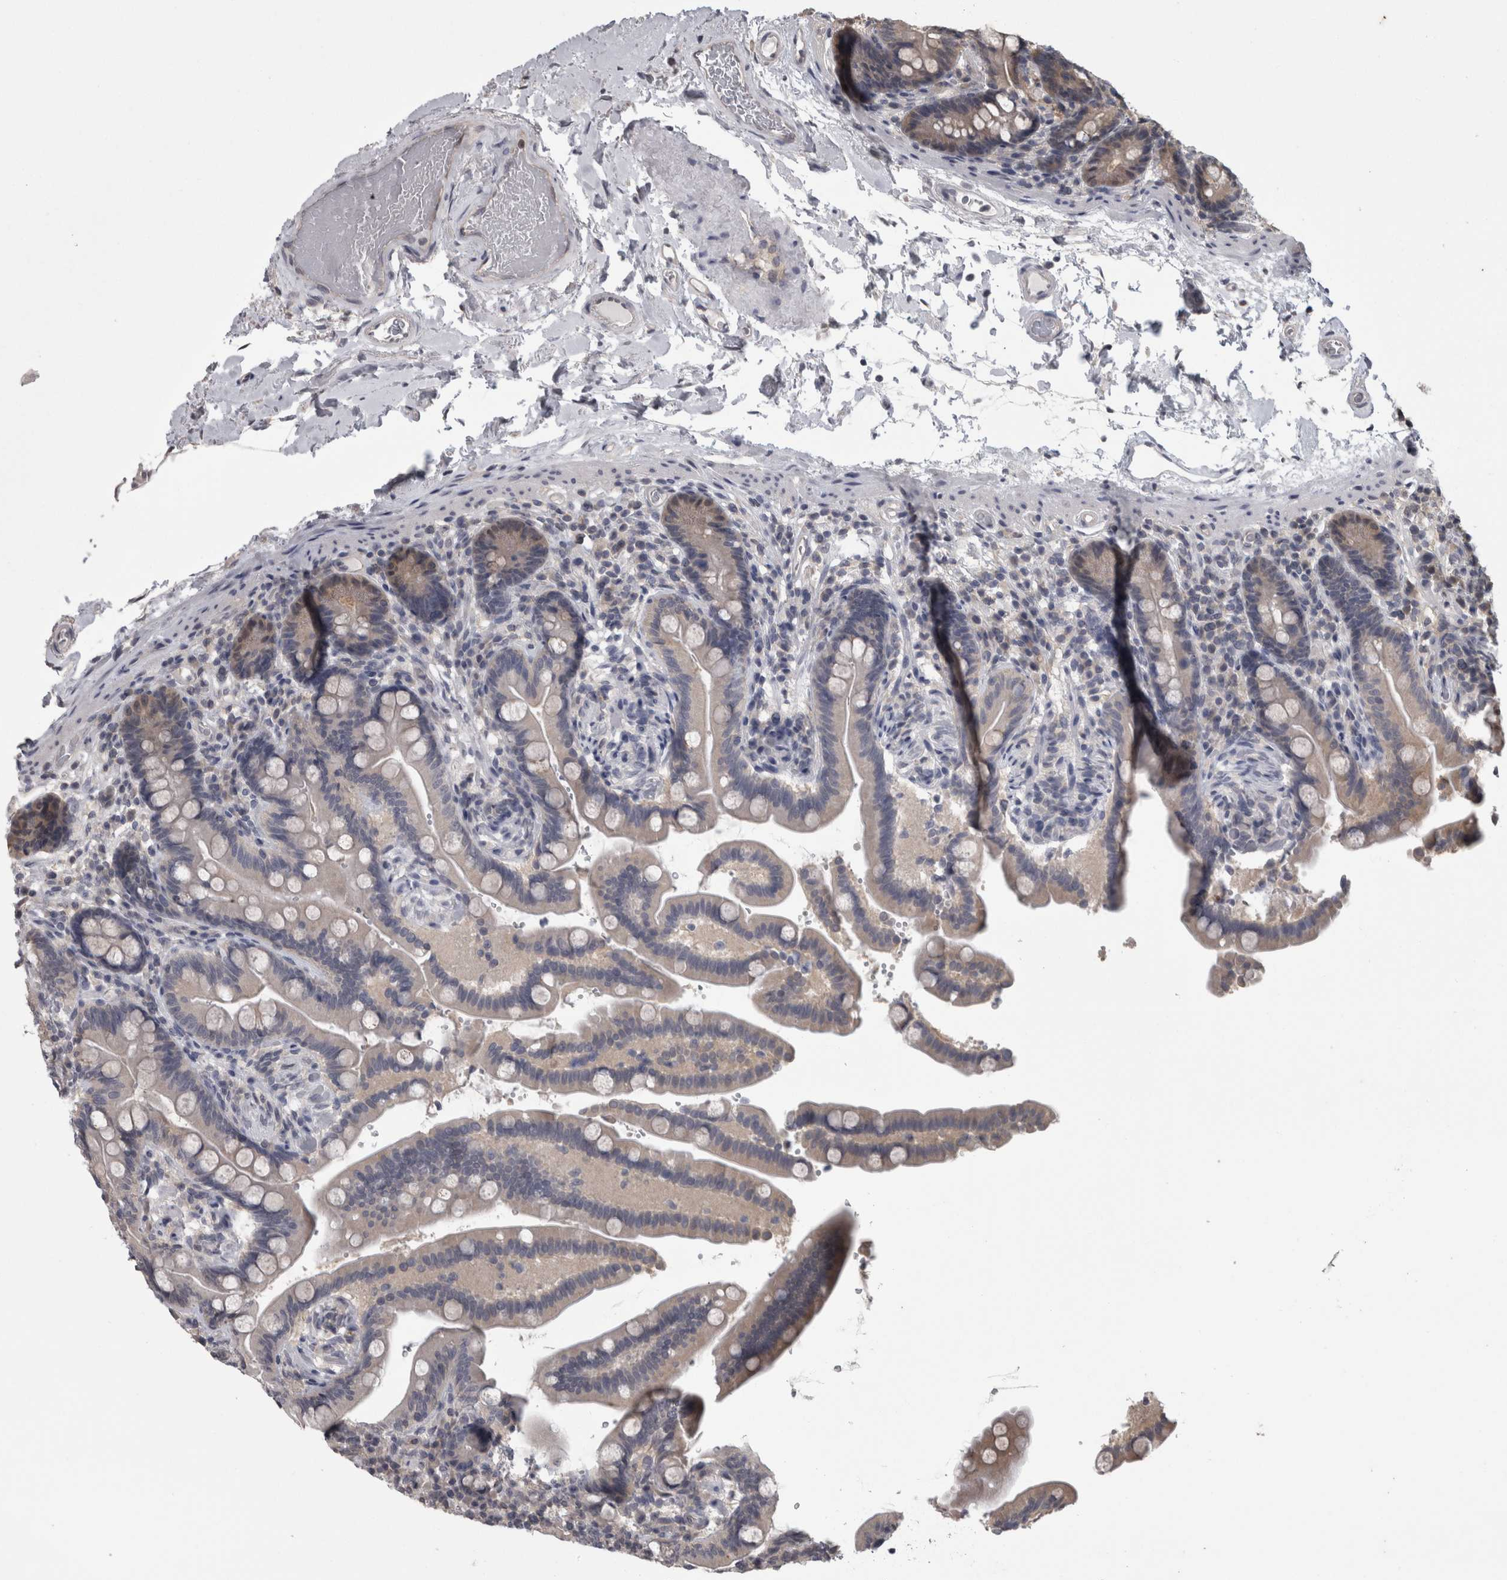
{"staining": {"intensity": "negative", "quantity": "none", "location": "none"}, "tissue": "colon", "cell_type": "Endothelial cells", "image_type": "normal", "snomed": [{"axis": "morphology", "description": "Normal tissue, NOS"}, {"axis": "topography", "description": "Smooth muscle"}, {"axis": "topography", "description": "Colon"}], "caption": "Endothelial cells show no significant protein positivity in unremarkable colon. (DAB IHC, high magnification).", "gene": "APRT", "patient": {"sex": "male", "age": 73}}